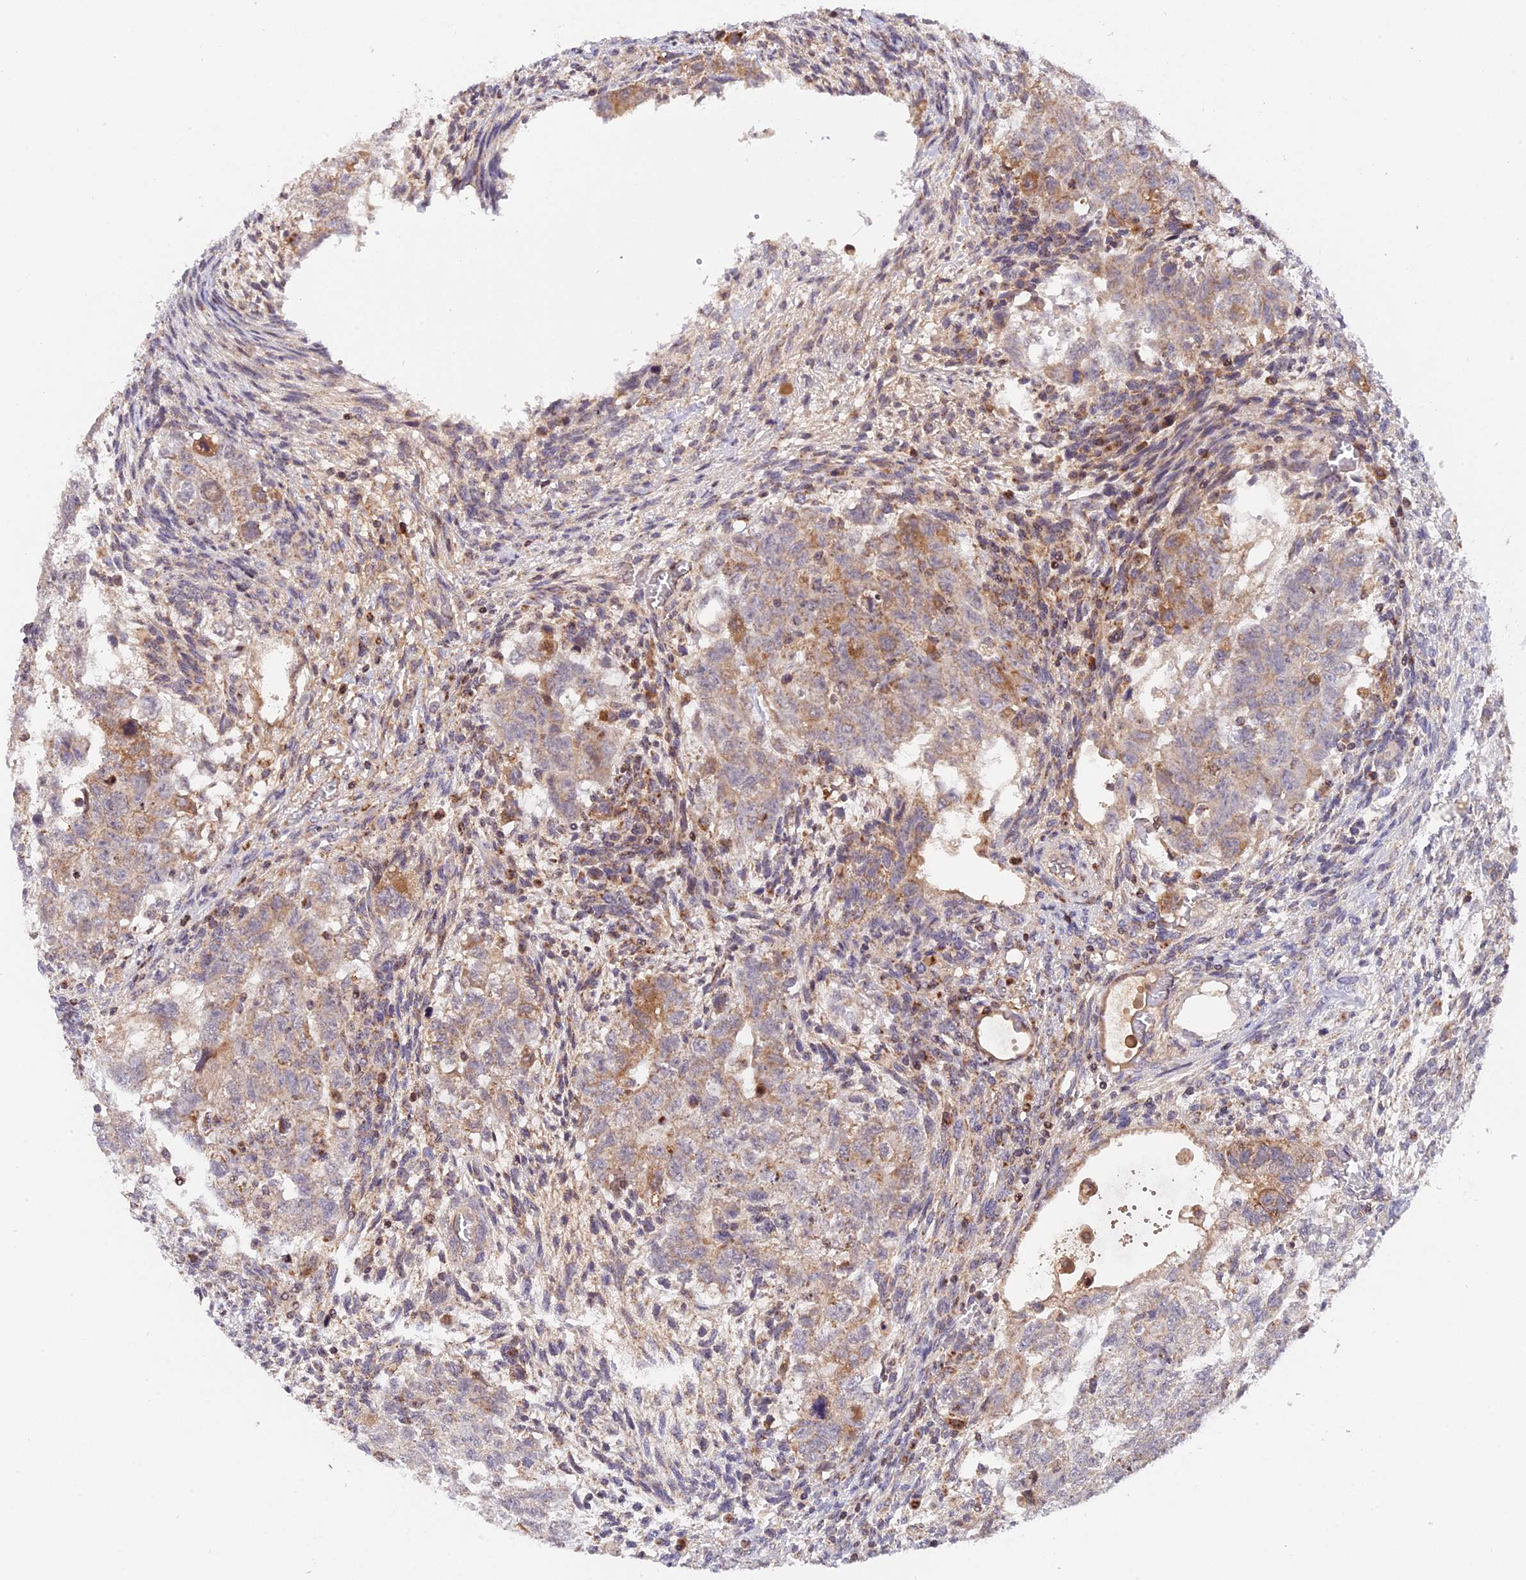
{"staining": {"intensity": "weak", "quantity": "<25%", "location": "cytoplasmic/membranous"}, "tissue": "testis cancer", "cell_type": "Tumor cells", "image_type": "cancer", "snomed": [{"axis": "morphology", "description": "Carcinoma, Embryonal, NOS"}, {"axis": "topography", "description": "Testis"}], "caption": "Testis embryonal carcinoma was stained to show a protein in brown. There is no significant expression in tumor cells.", "gene": "MPV17L", "patient": {"sex": "male", "age": 37}}